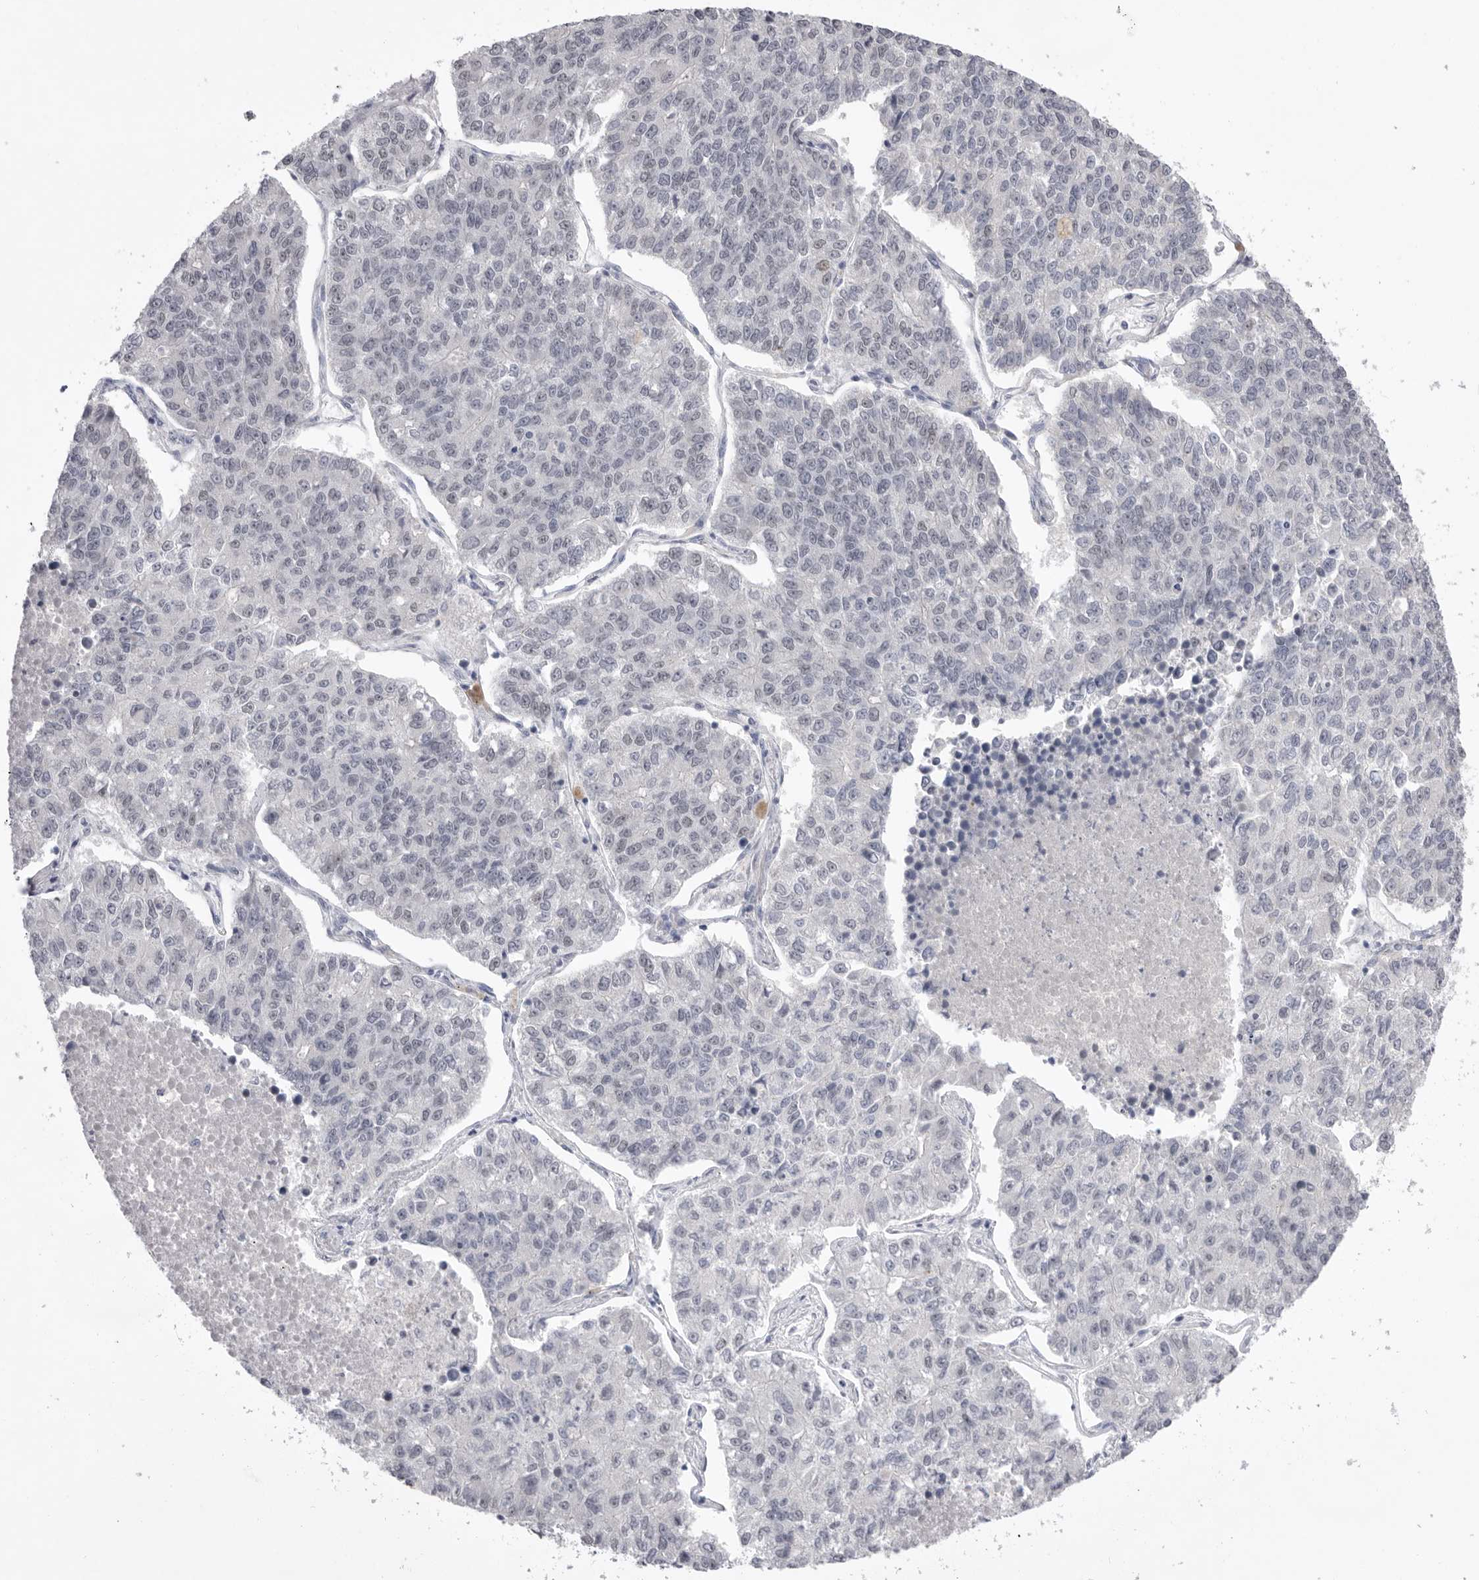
{"staining": {"intensity": "negative", "quantity": "none", "location": "none"}, "tissue": "lung cancer", "cell_type": "Tumor cells", "image_type": "cancer", "snomed": [{"axis": "morphology", "description": "Adenocarcinoma, NOS"}, {"axis": "topography", "description": "Lung"}], "caption": "DAB immunohistochemical staining of lung cancer displays no significant staining in tumor cells.", "gene": "ZBTB7B", "patient": {"sex": "male", "age": 49}}